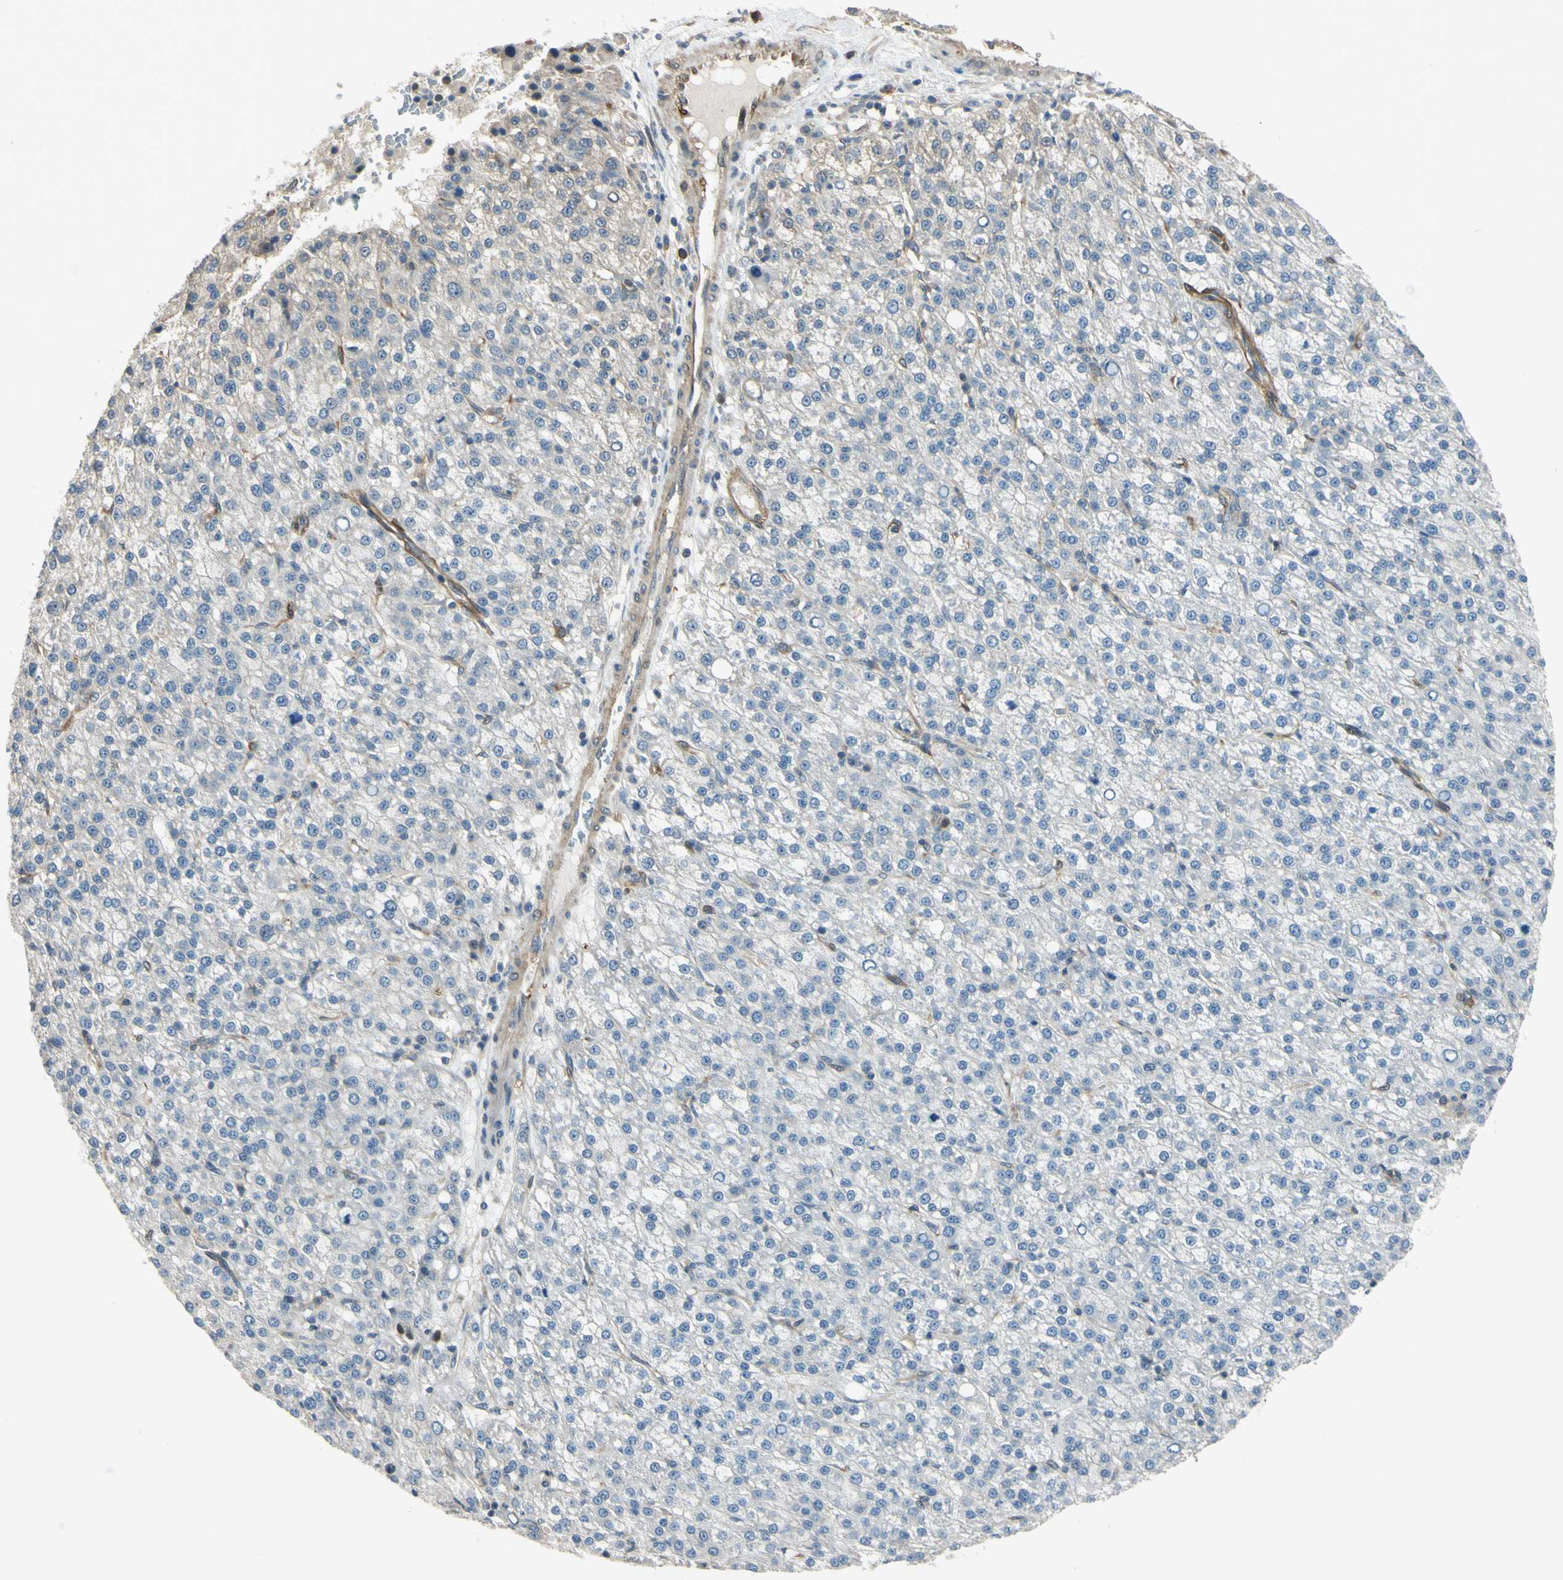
{"staining": {"intensity": "negative", "quantity": "none", "location": "none"}, "tissue": "liver cancer", "cell_type": "Tumor cells", "image_type": "cancer", "snomed": [{"axis": "morphology", "description": "Carcinoma, Hepatocellular, NOS"}, {"axis": "topography", "description": "Liver"}], "caption": "Immunohistochemistry of liver cancer (hepatocellular carcinoma) shows no expression in tumor cells.", "gene": "RASGRF1", "patient": {"sex": "female", "age": 58}}